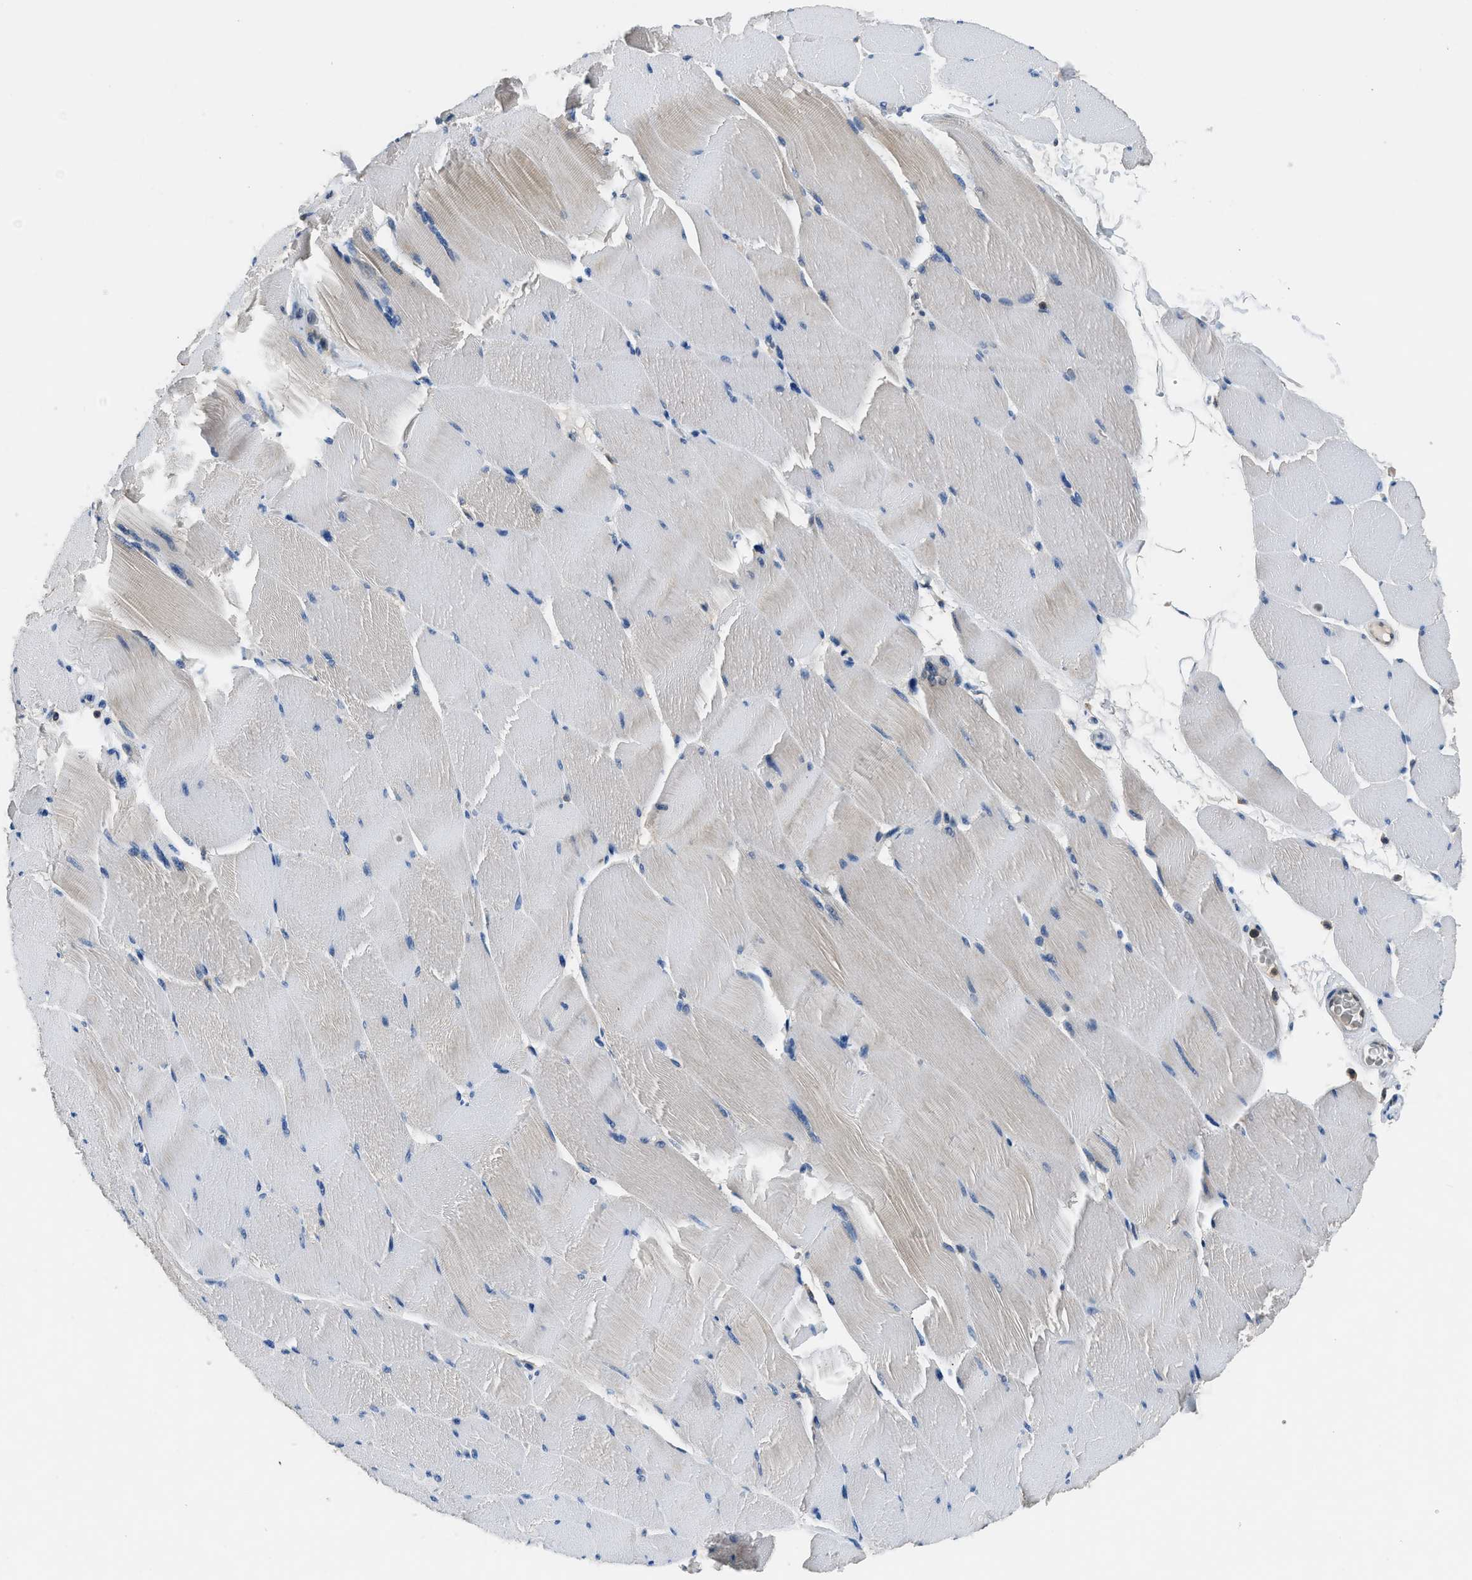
{"staining": {"intensity": "negative", "quantity": "none", "location": "none"}, "tissue": "skeletal muscle", "cell_type": "Myocytes", "image_type": "normal", "snomed": [{"axis": "morphology", "description": "Normal tissue, NOS"}, {"axis": "topography", "description": "Skeletal muscle"}], "caption": "IHC micrograph of unremarkable skeletal muscle: skeletal muscle stained with DAB (3,3'-diaminobenzidine) reveals no significant protein staining in myocytes.", "gene": "PAFAH2", "patient": {"sex": "male", "age": 62}}